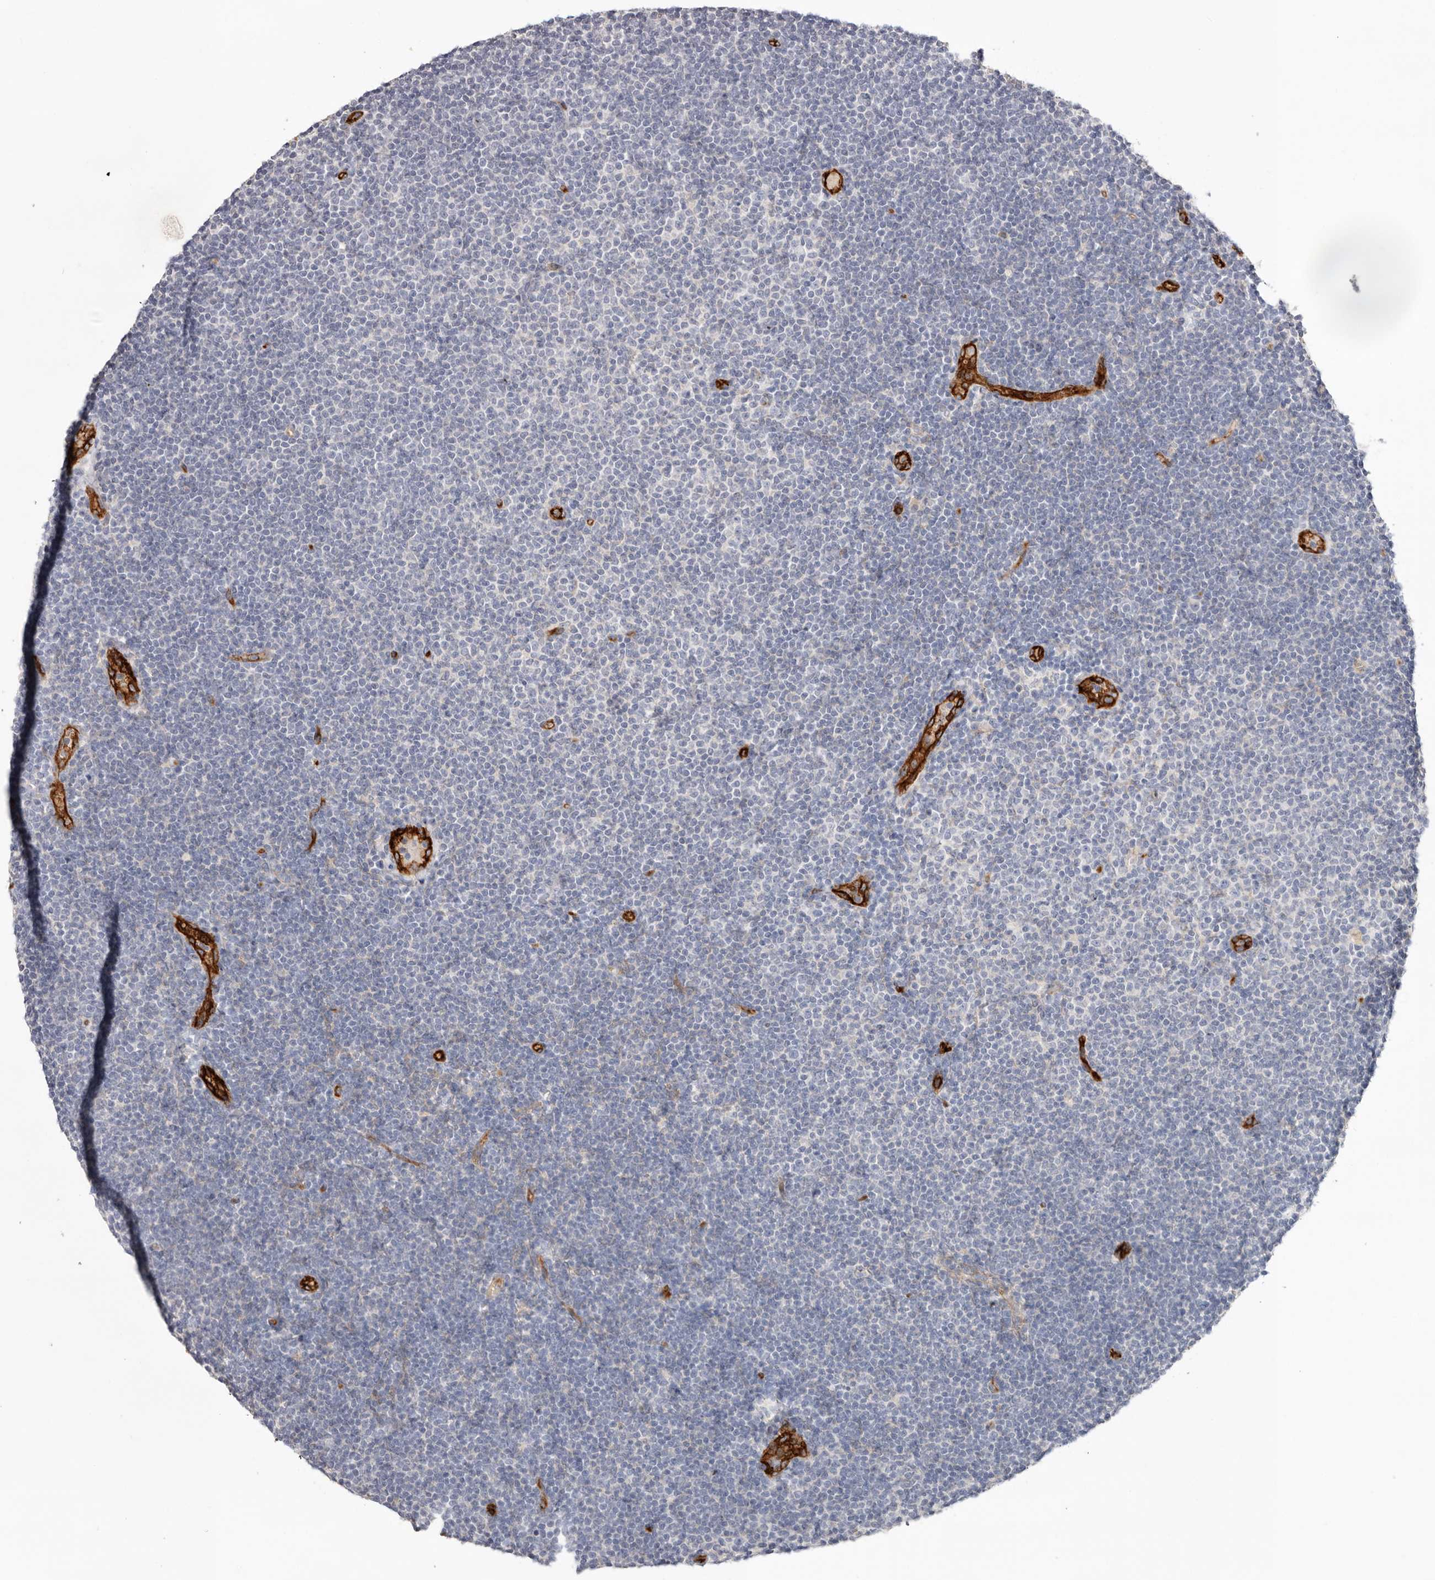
{"staining": {"intensity": "negative", "quantity": "none", "location": "none"}, "tissue": "lymphoma", "cell_type": "Tumor cells", "image_type": "cancer", "snomed": [{"axis": "morphology", "description": "Malignant lymphoma, non-Hodgkin's type, Low grade"}, {"axis": "topography", "description": "Lymph node"}], "caption": "Tumor cells are negative for brown protein staining in malignant lymphoma, non-Hodgkin's type (low-grade).", "gene": "LRRC66", "patient": {"sex": "female", "age": 53}}